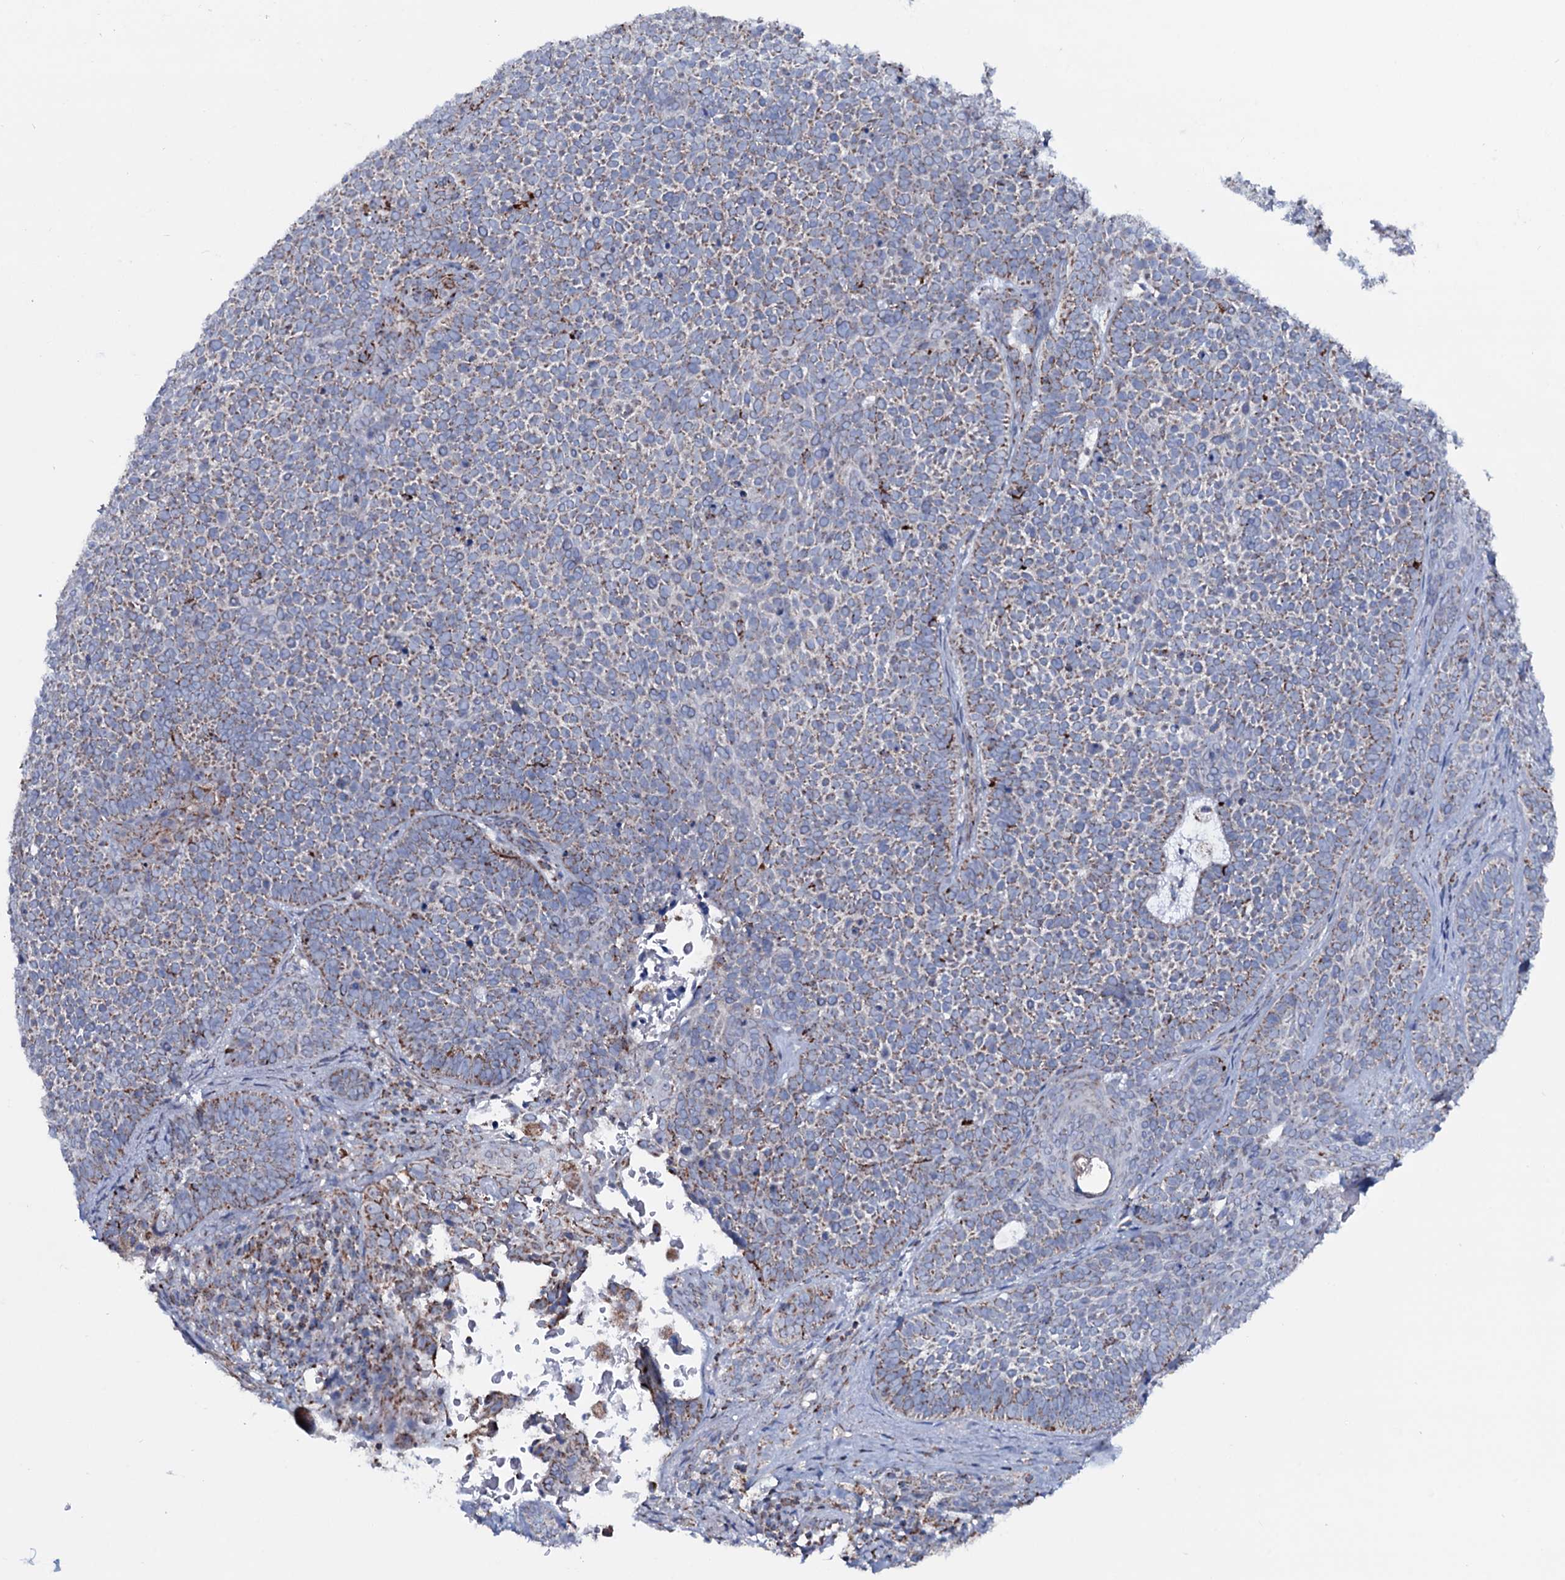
{"staining": {"intensity": "moderate", "quantity": "25%-75%", "location": "cytoplasmic/membranous"}, "tissue": "skin cancer", "cell_type": "Tumor cells", "image_type": "cancer", "snomed": [{"axis": "morphology", "description": "Basal cell carcinoma"}, {"axis": "topography", "description": "Skin"}], "caption": "High-power microscopy captured an IHC micrograph of basal cell carcinoma (skin), revealing moderate cytoplasmic/membranous positivity in approximately 25%-75% of tumor cells.", "gene": "MRPS35", "patient": {"sex": "male", "age": 85}}